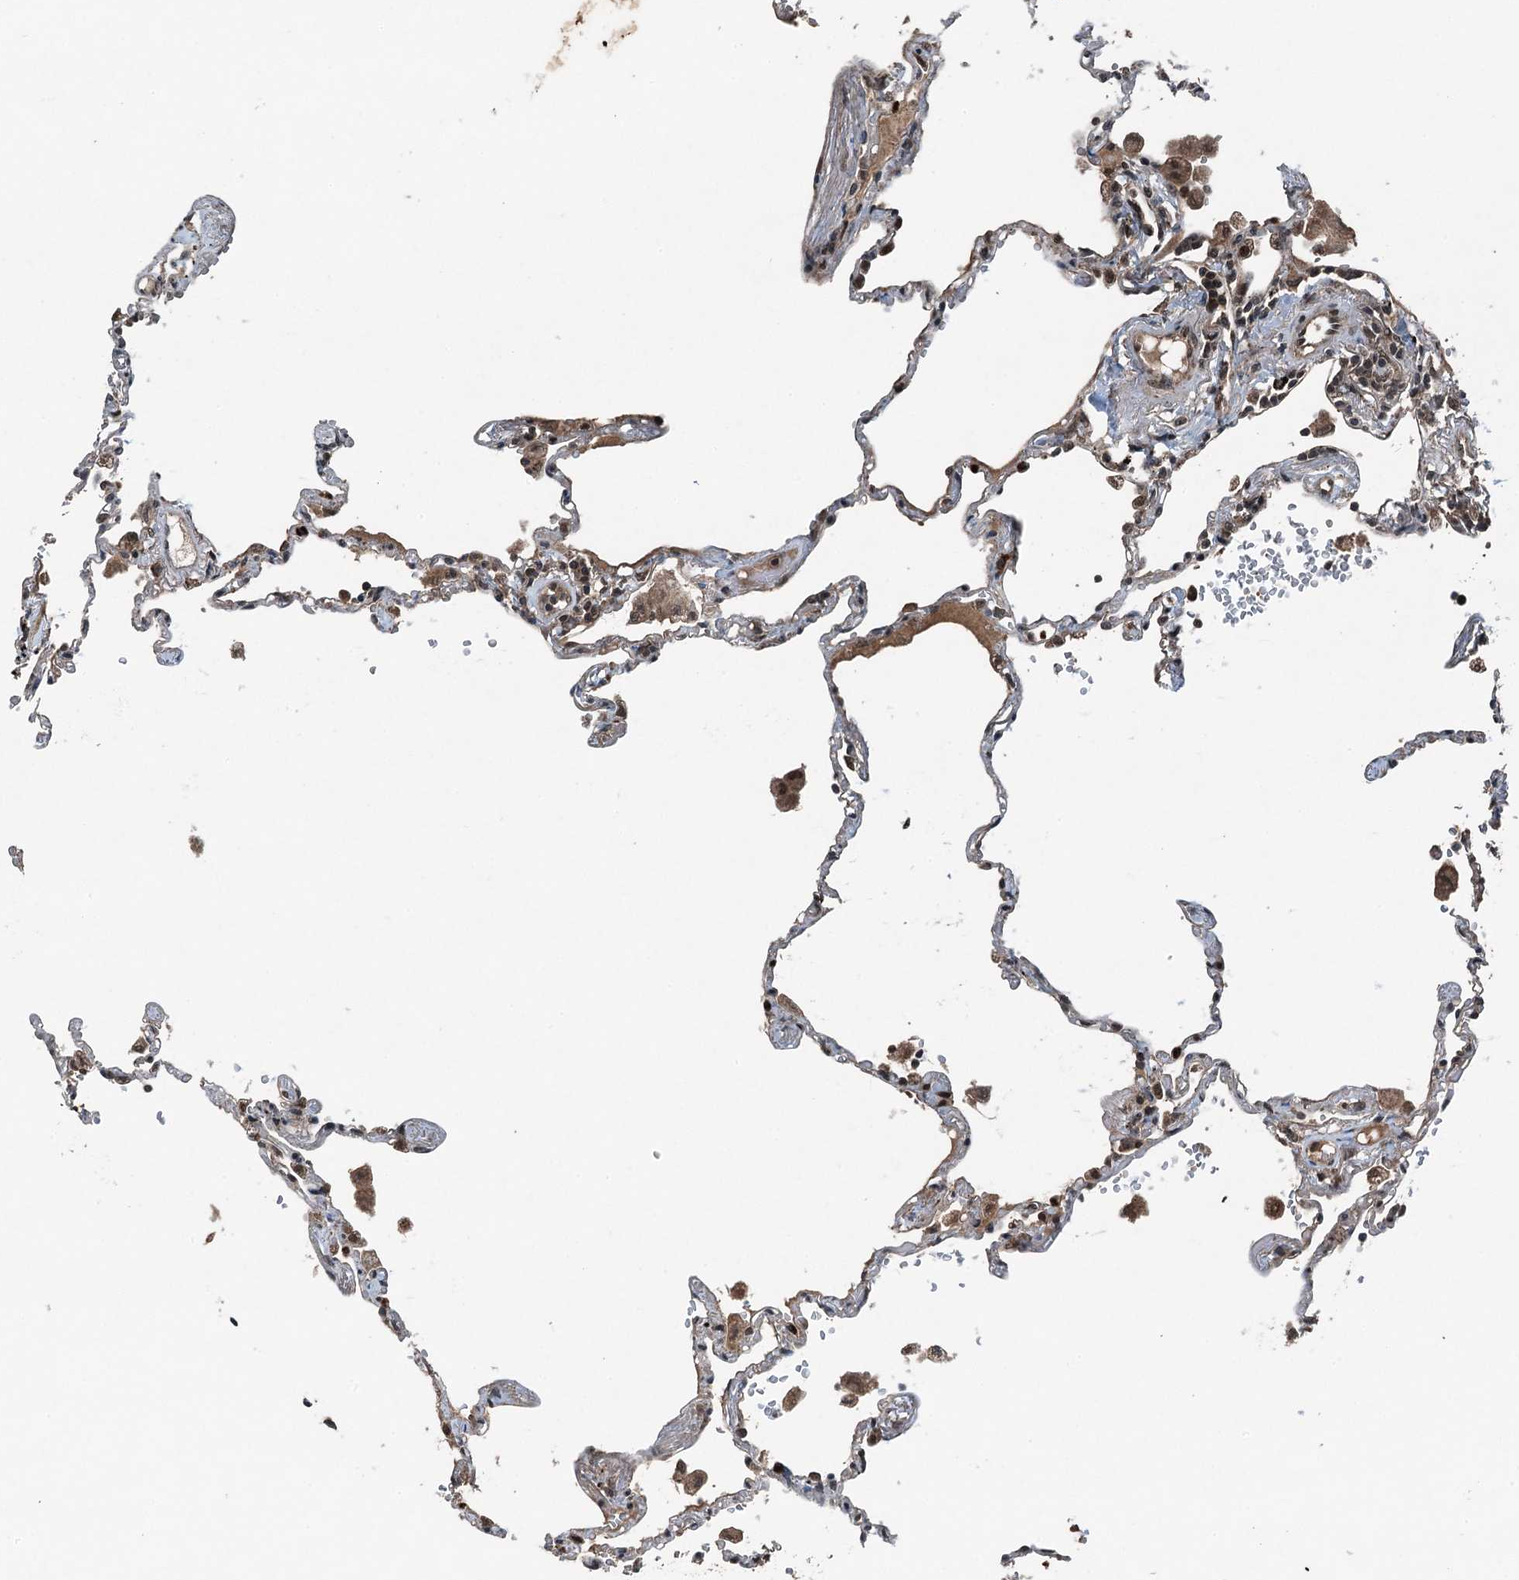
{"staining": {"intensity": "moderate", "quantity": "<25%", "location": "nuclear"}, "tissue": "lung", "cell_type": "Alveolar cells", "image_type": "normal", "snomed": [{"axis": "morphology", "description": "Normal tissue, NOS"}, {"axis": "topography", "description": "Lung"}], "caption": "The photomicrograph exhibits staining of normal lung, revealing moderate nuclear protein expression (brown color) within alveolar cells.", "gene": "UBXN6", "patient": {"sex": "female", "age": 67}}